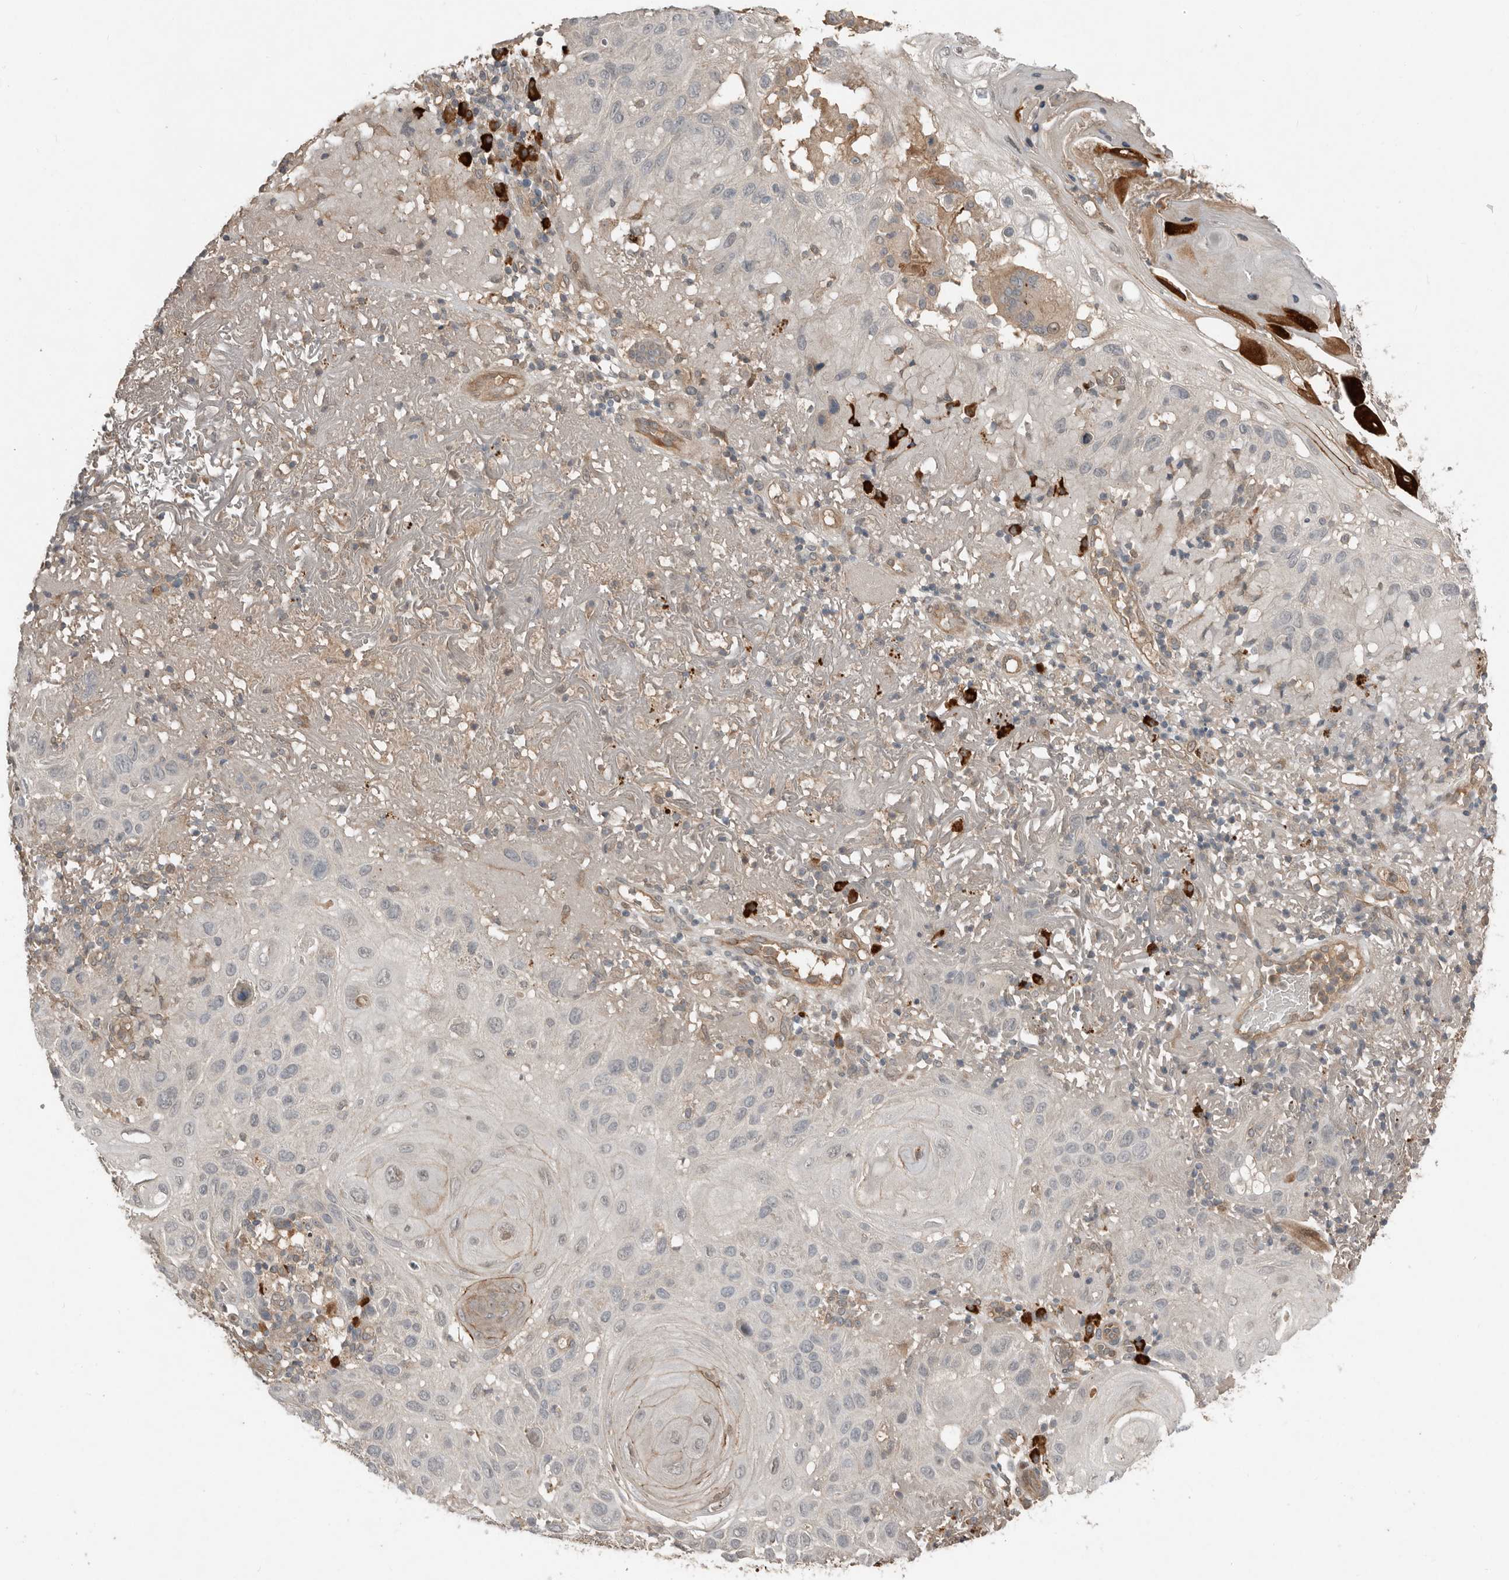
{"staining": {"intensity": "weak", "quantity": "<25%", "location": "nuclear"}, "tissue": "skin cancer", "cell_type": "Tumor cells", "image_type": "cancer", "snomed": [{"axis": "morphology", "description": "Normal tissue, NOS"}, {"axis": "morphology", "description": "Squamous cell carcinoma, NOS"}, {"axis": "topography", "description": "Skin"}], "caption": "The photomicrograph reveals no significant expression in tumor cells of squamous cell carcinoma (skin).", "gene": "TEAD3", "patient": {"sex": "female", "age": 96}}